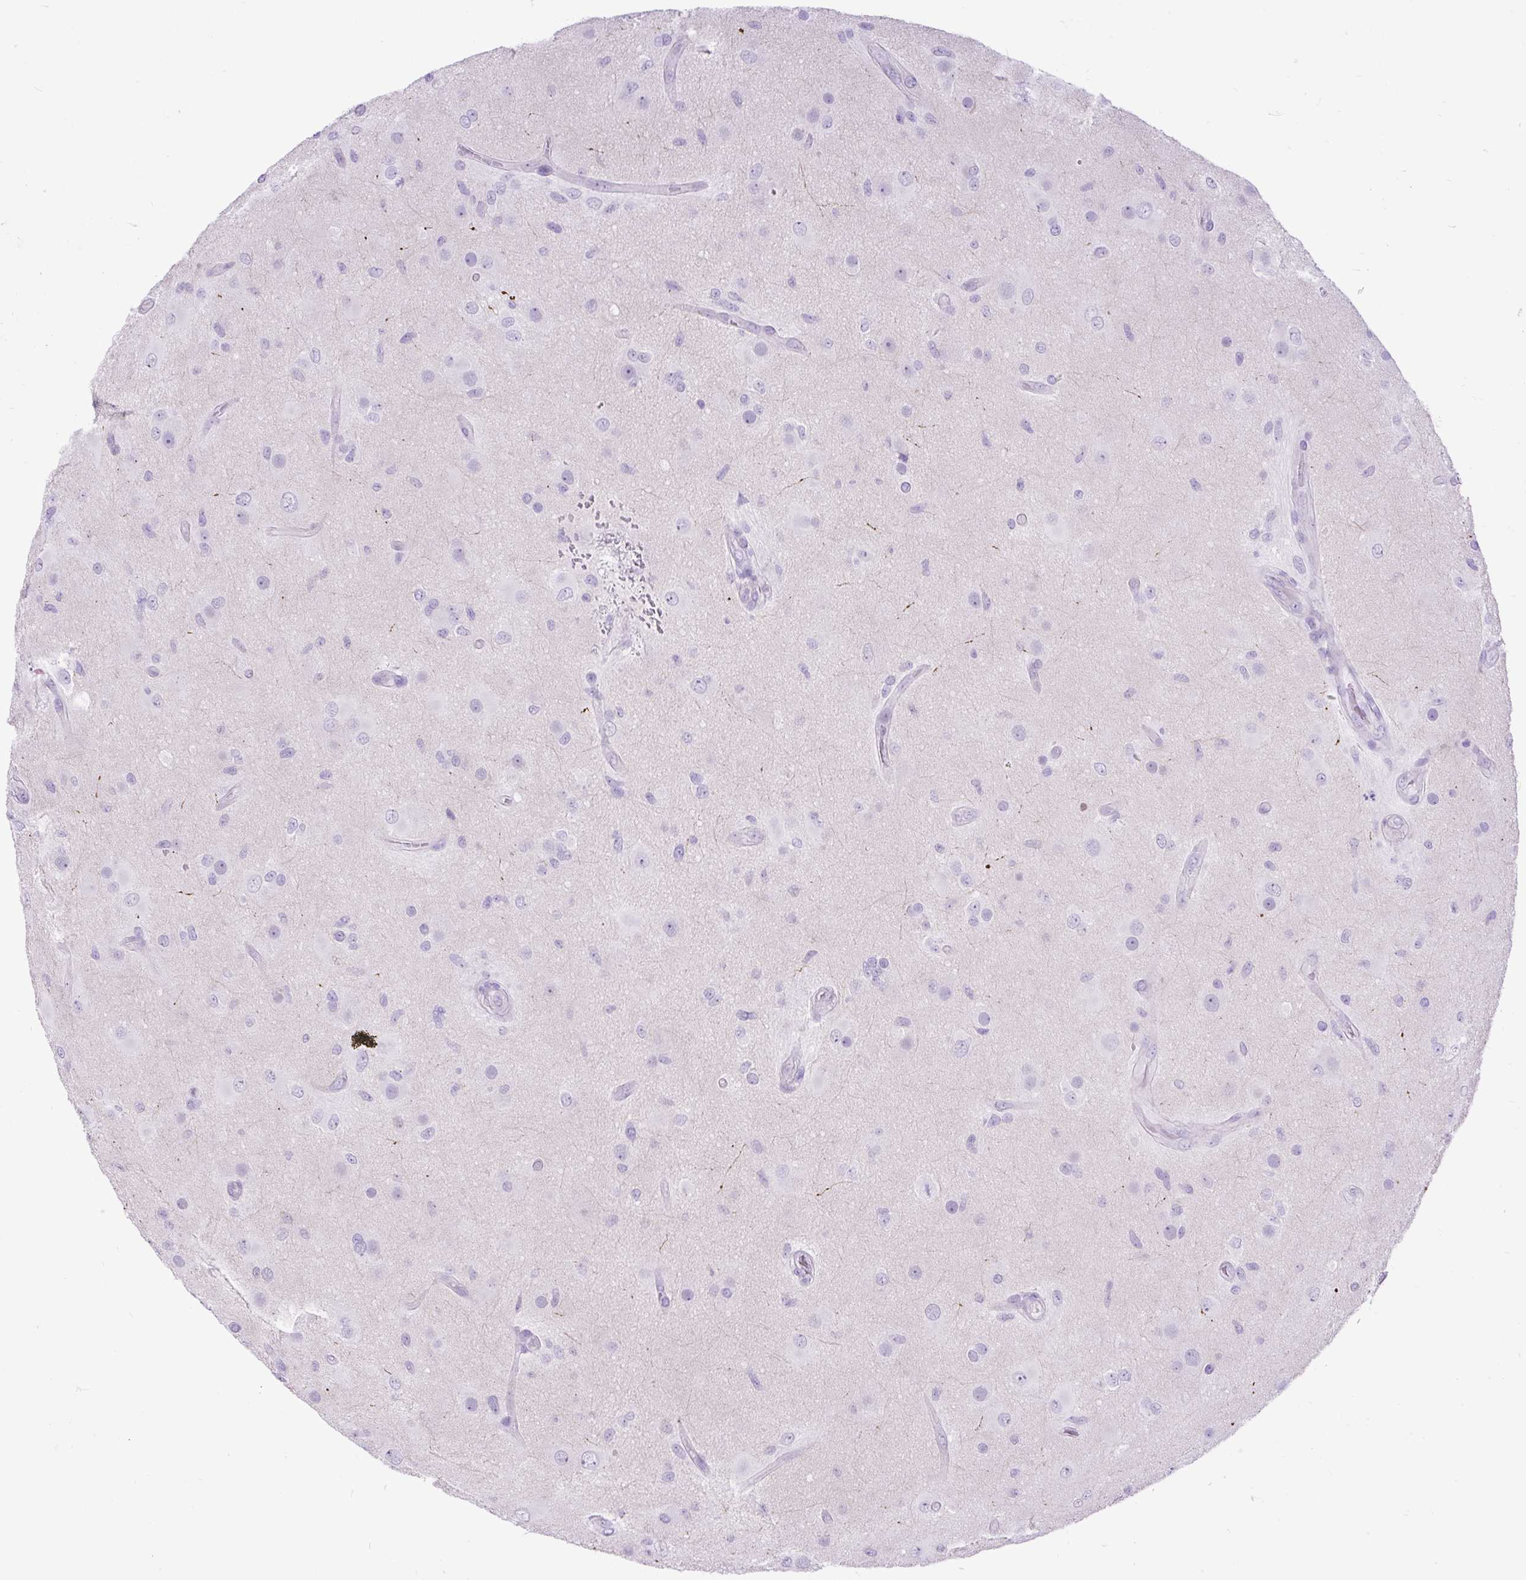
{"staining": {"intensity": "negative", "quantity": "none", "location": "none"}, "tissue": "glioma", "cell_type": "Tumor cells", "image_type": "cancer", "snomed": [{"axis": "morphology", "description": "Glioma, malignant, High grade"}, {"axis": "topography", "description": "Brain"}], "caption": "Tumor cells are negative for protein expression in human malignant glioma (high-grade).", "gene": "ZNF256", "patient": {"sex": "male", "age": 53}}